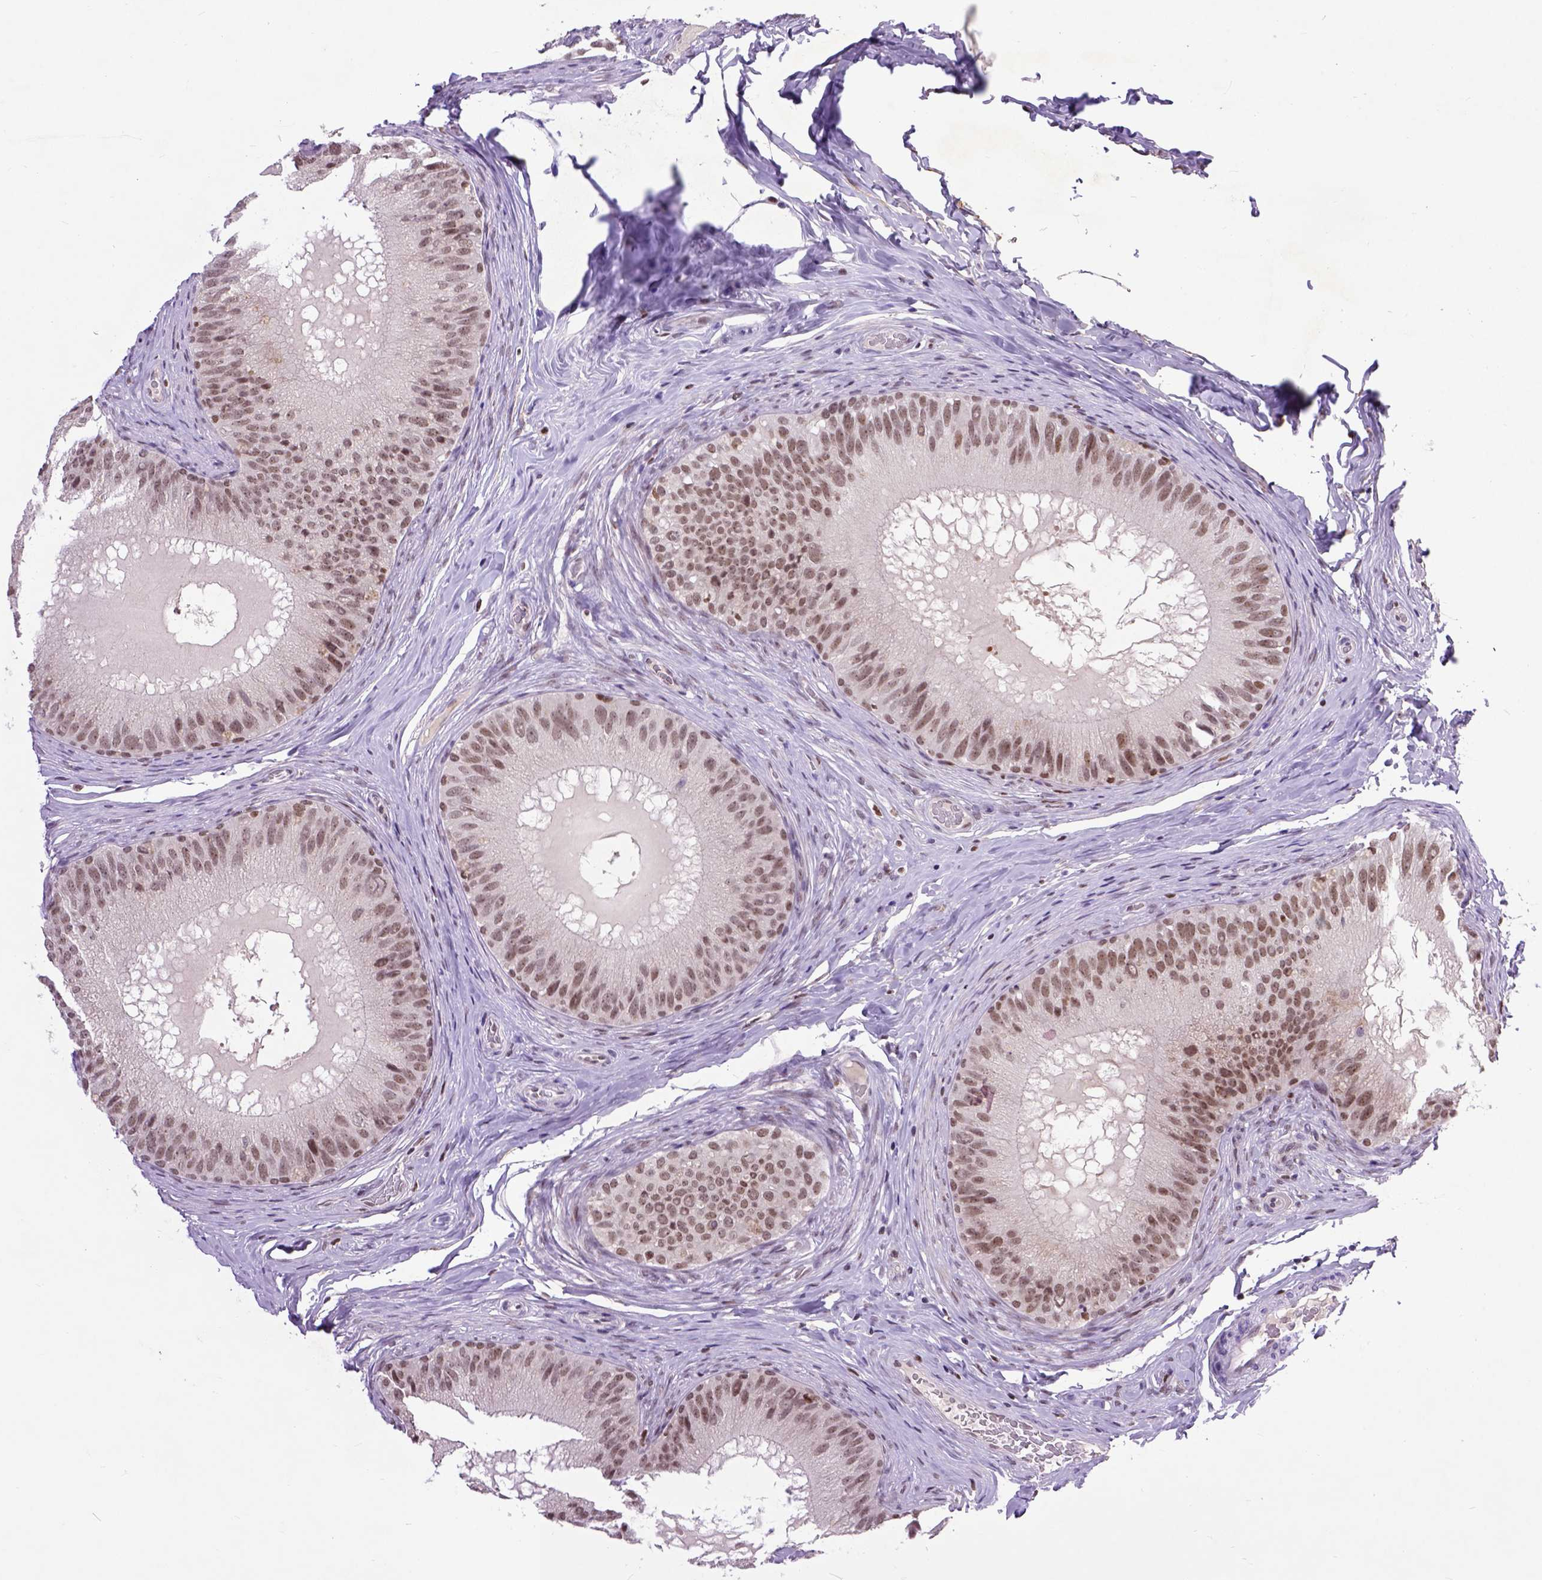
{"staining": {"intensity": "weak", "quantity": ">75%", "location": "nuclear"}, "tissue": "epididymis", "cell_type": "Glandular cells", "image_type": "normal", "snomed": [{"axis": "morphology", "description": "Normal tissue, NOS"}, {"axis": "topography", "description": "Epididymis"}], "caption": "The histopathology image shows a brown stain indicating the presence of a protein in the nuclear of glandular cells in epididymis.", "gene": "RCC2", "patient": {"sex": "male", "age": 34}}